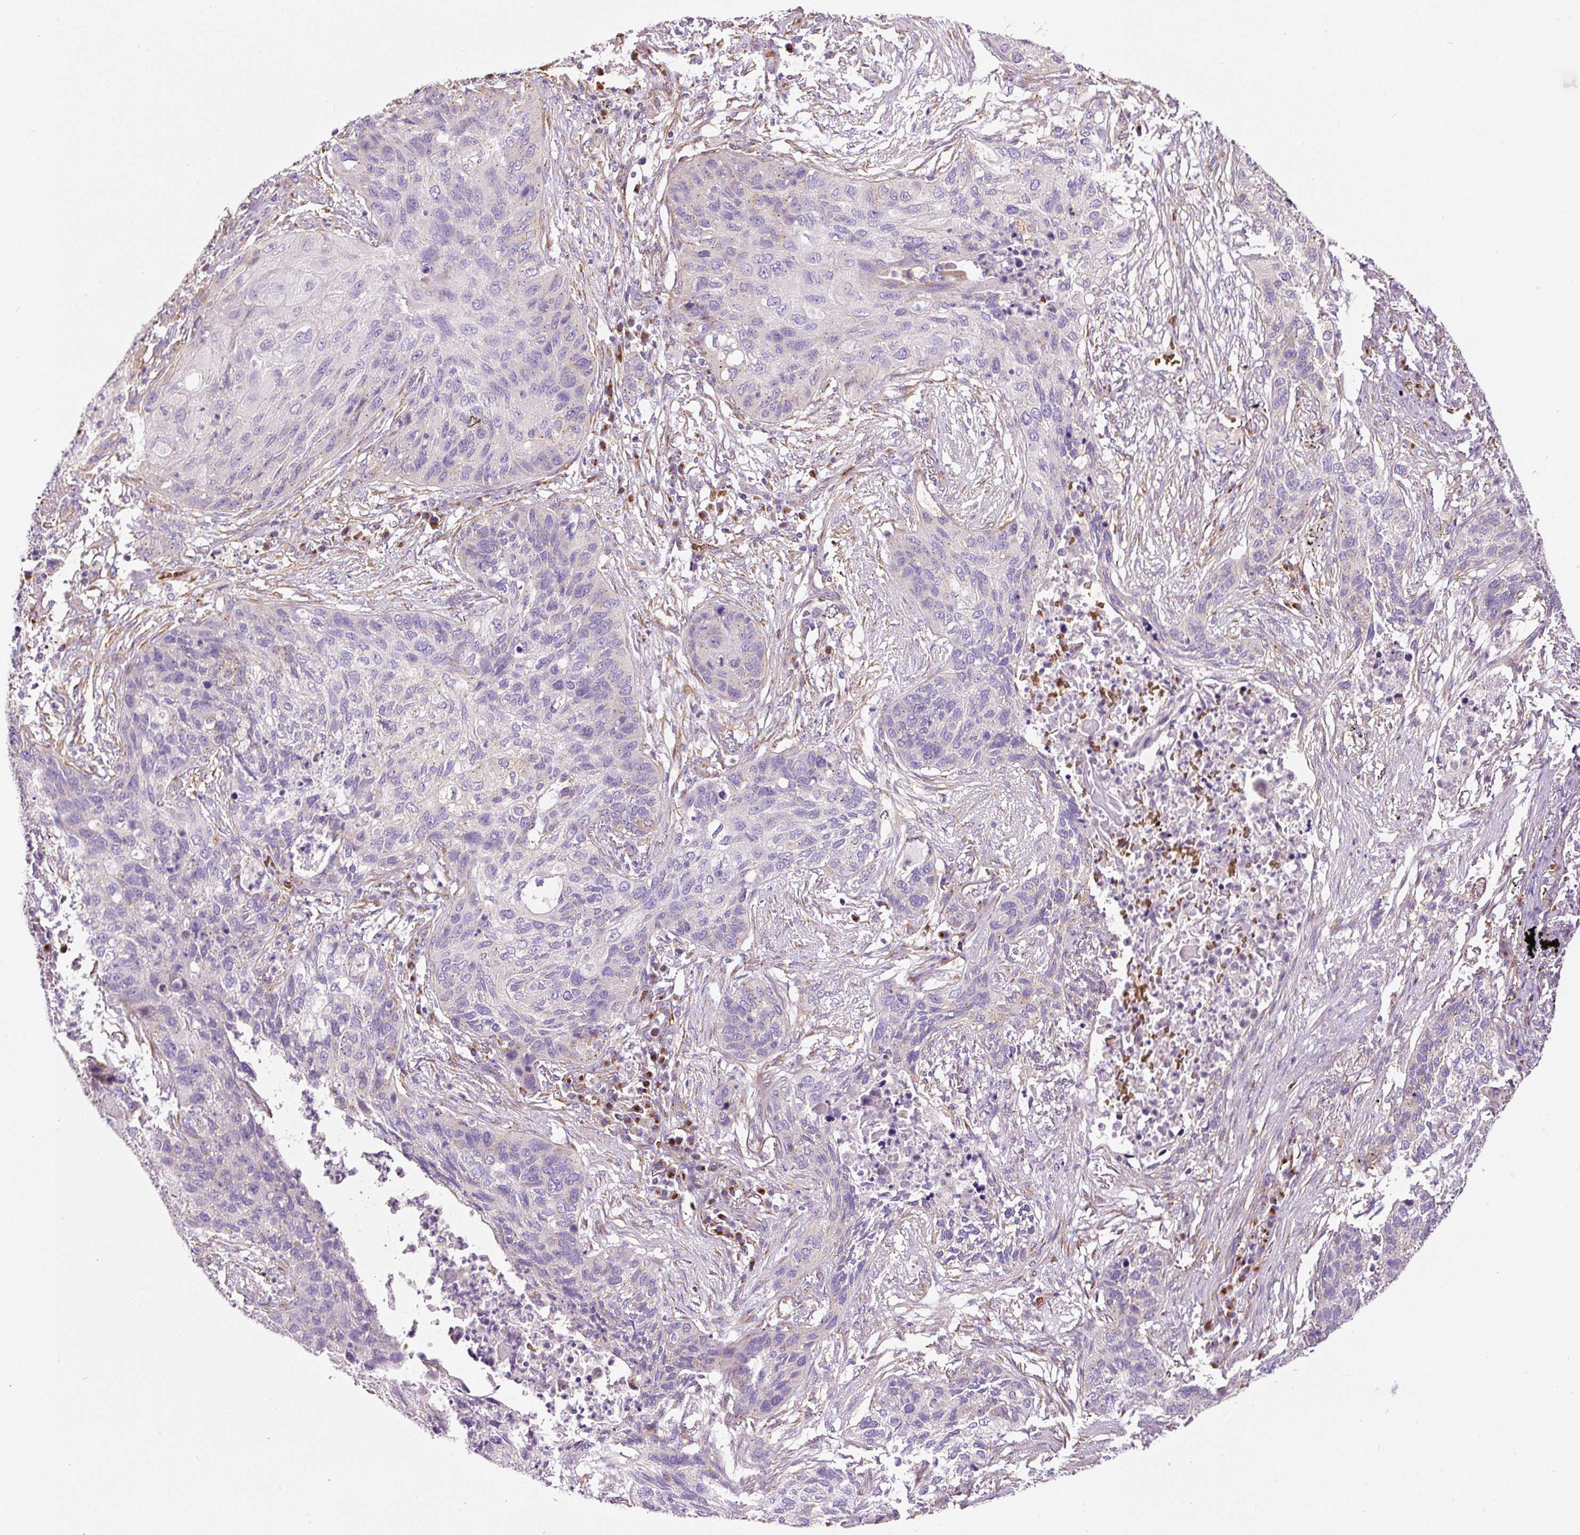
{"staining": {"intensity": "negative", "quantity": "none", "location": "none"}, "tissue": "lung cancer", "cell_type": "Tumor cells", "image_type": "cancer", "snomed": [{"axis": "morphology", "description": "Squamous cell carcinoma, NOS"}, {"axis": "topography", "description": "Lung"}], "caption": "High magnification brightfield microscopy of lung cancer stained with DAB (brown) and counterstained with hematoxylin (blue): tumor cells show no significant positivity.", "gene": "PRRC2A", "patient": {"sex": "female", "age": 63}}